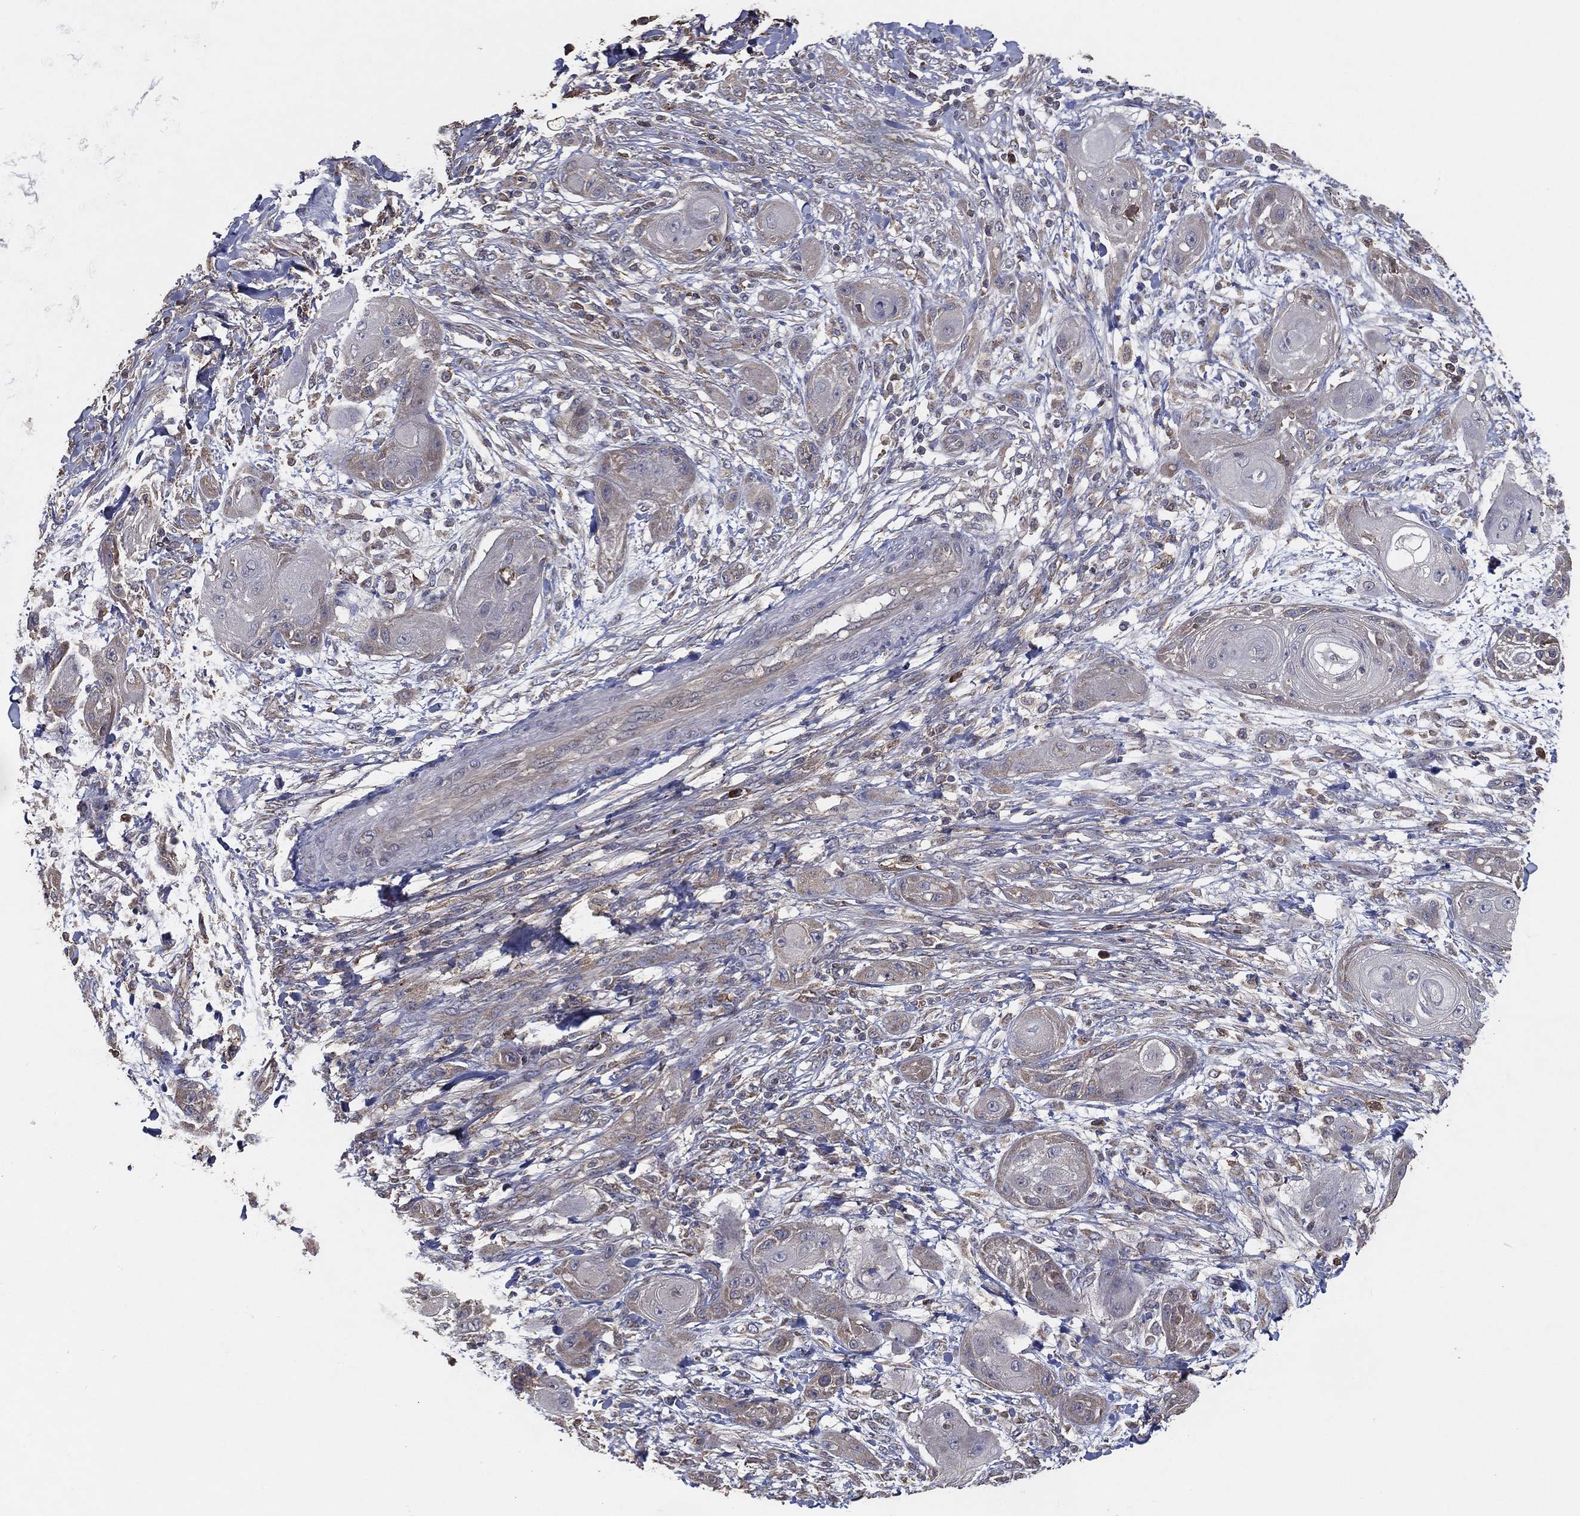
{"staining": {"intensity": "weak", "quantity": "<25%", "location": "cytoplasmic/membranous"}, "tissue": "skin cancer", "cell_type": "Tumor cells", "image_type": "cancer", "snomed": [{"axis": "morphology", "description": "Squamous cell carcinoma, NOS"}, {"axis": "topography", "description": "Skin"}], "caption": "The immunohistochemistry micrograph has no significant staining in tumor cells of skin squamous cell carcinoma tissue.", "gene": "MT-ND1", "patient": {"sex": "male", "age": 62}}